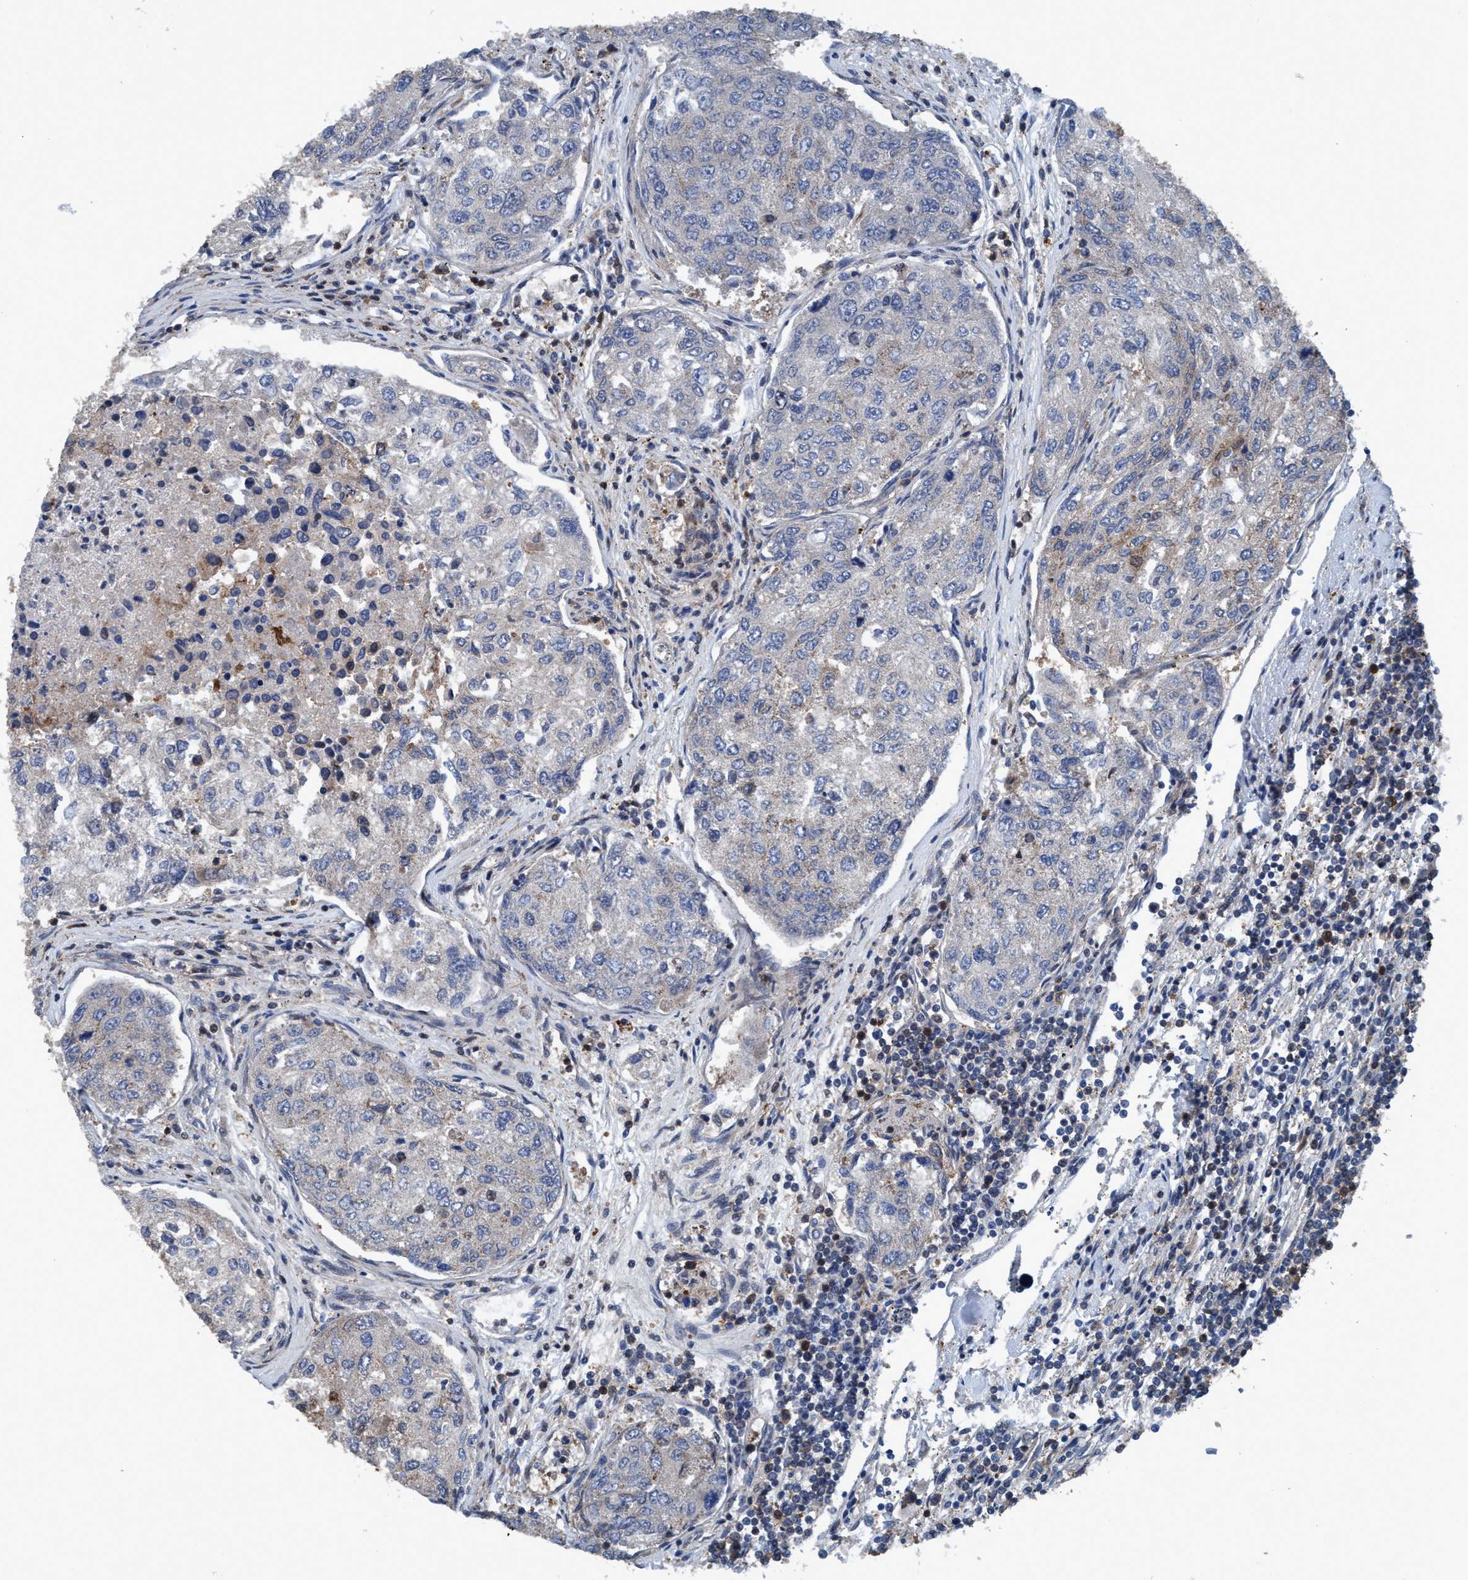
{"staining": {"intensity": "negative", "quantity": "none", "location": "none"}, "tissue": "urothelial cancer", "cell_type": "Tumor cells", "image_type": "cancer", "snomed": [{"axis": "morphology", "description": "Urothelial carcinoma, High grade"}, {"axis": "topography", "description": "Lymph node"}, {"axis": "topography", "description": "Urinary bladder"}], "caption": "High power microscopy photomicrograph of an immunohistochemistry histopathology image of urothelial cancer, revealing no significant expression in tumor cells. Nuclei are stained in blue.", "gene": "NMT1", "patient": {"sex": "male", "age": 51}}